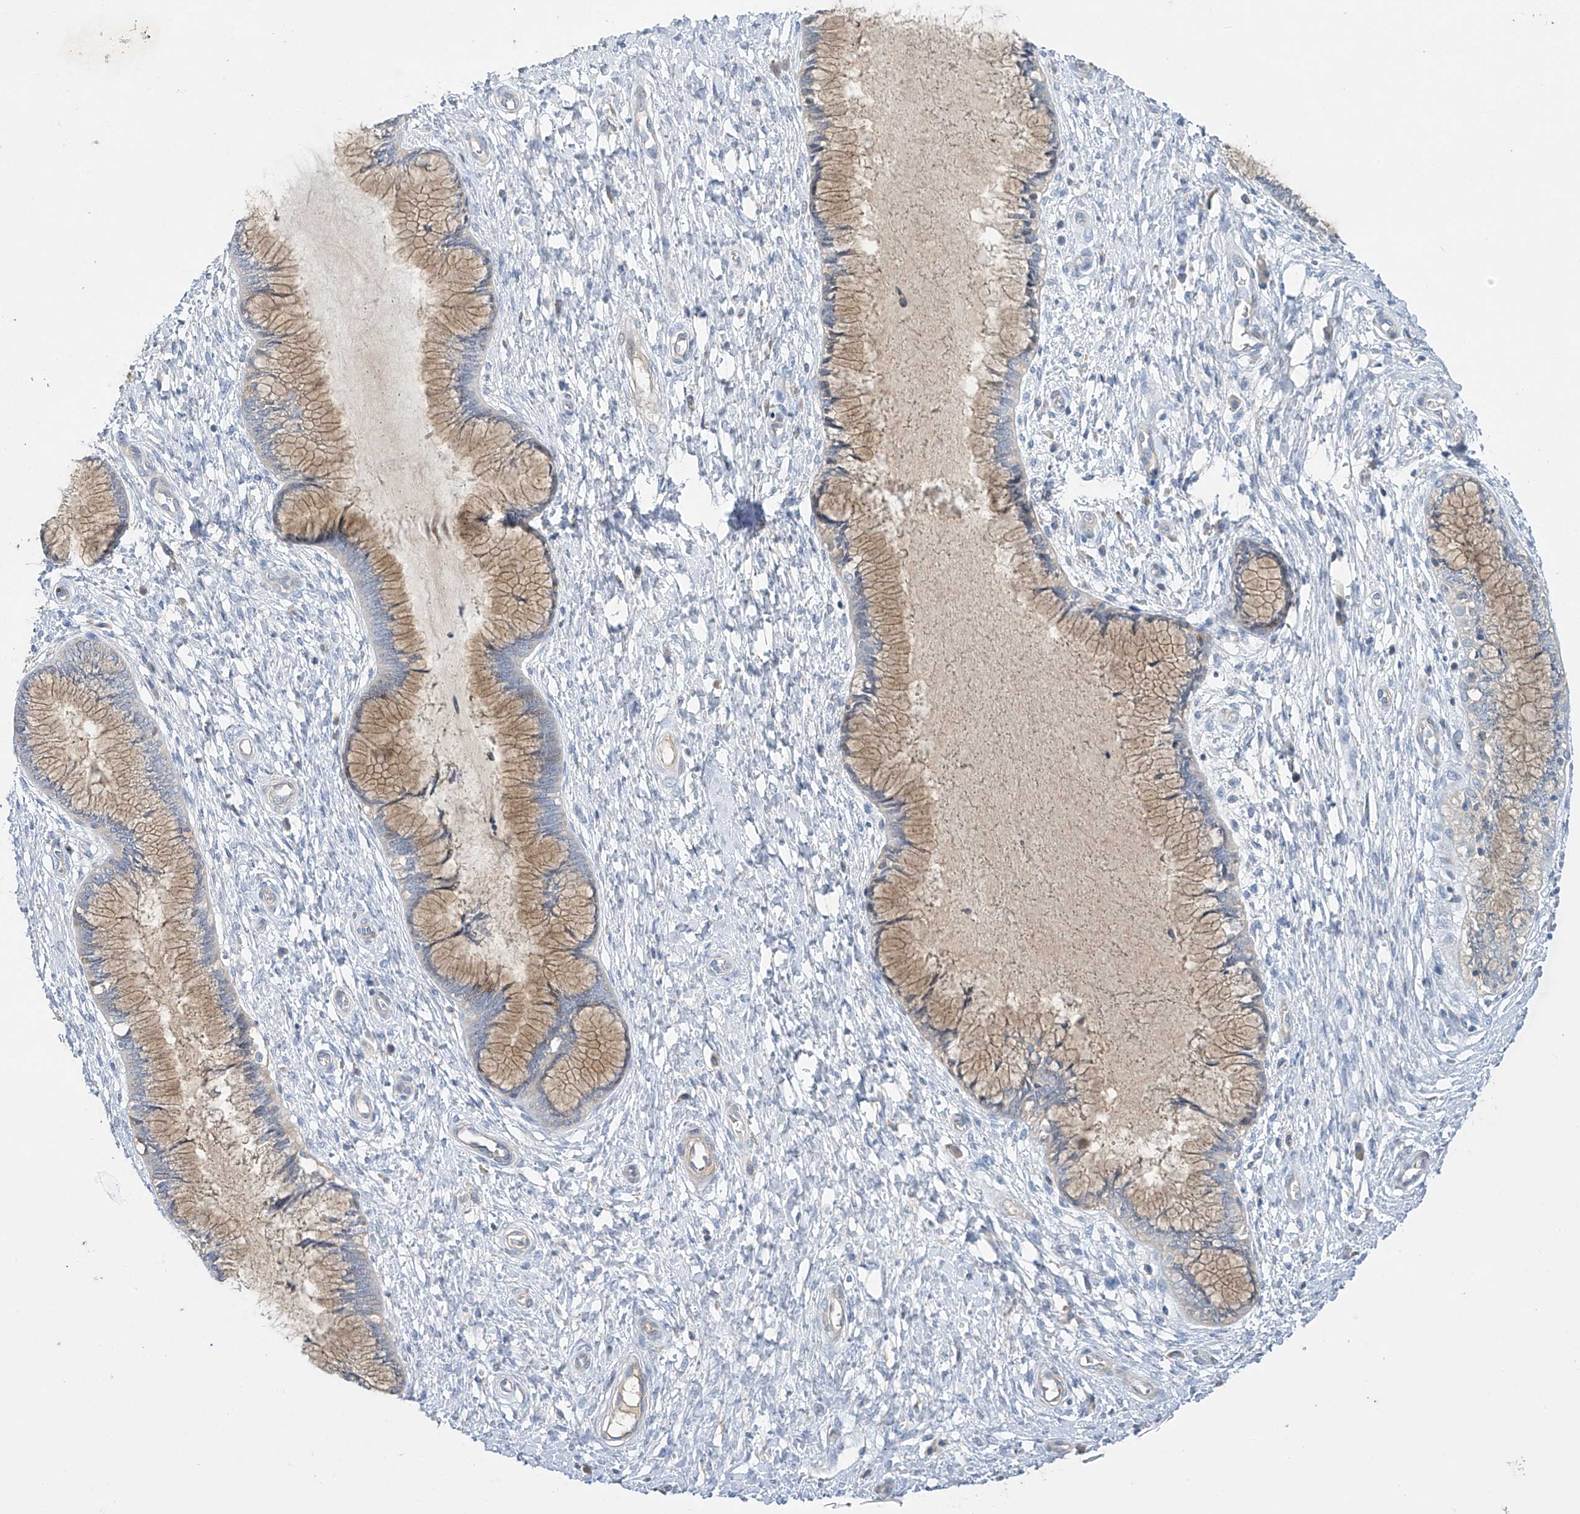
{"staining": {"intensity": "moderate", "quantity": ">75%", "location": "cytoplasmic/membranous"}, "tissue": "cervix", "cell_type": "Glandular cells", "image_type": "normal", "snomed": [{"axis": "morphology", "description": "Normal tissue, NOS"}, {"axis": "topography", "description": "Cervix"}], "caption": "Immunohistochemical staining of normal human cervix demonstrates medium levels of moderate cytoplasmic/membranous staining in about >75% of glandular cells.", "gene": "PRSS12", "patient": {"sex": "female", "age": 55}}